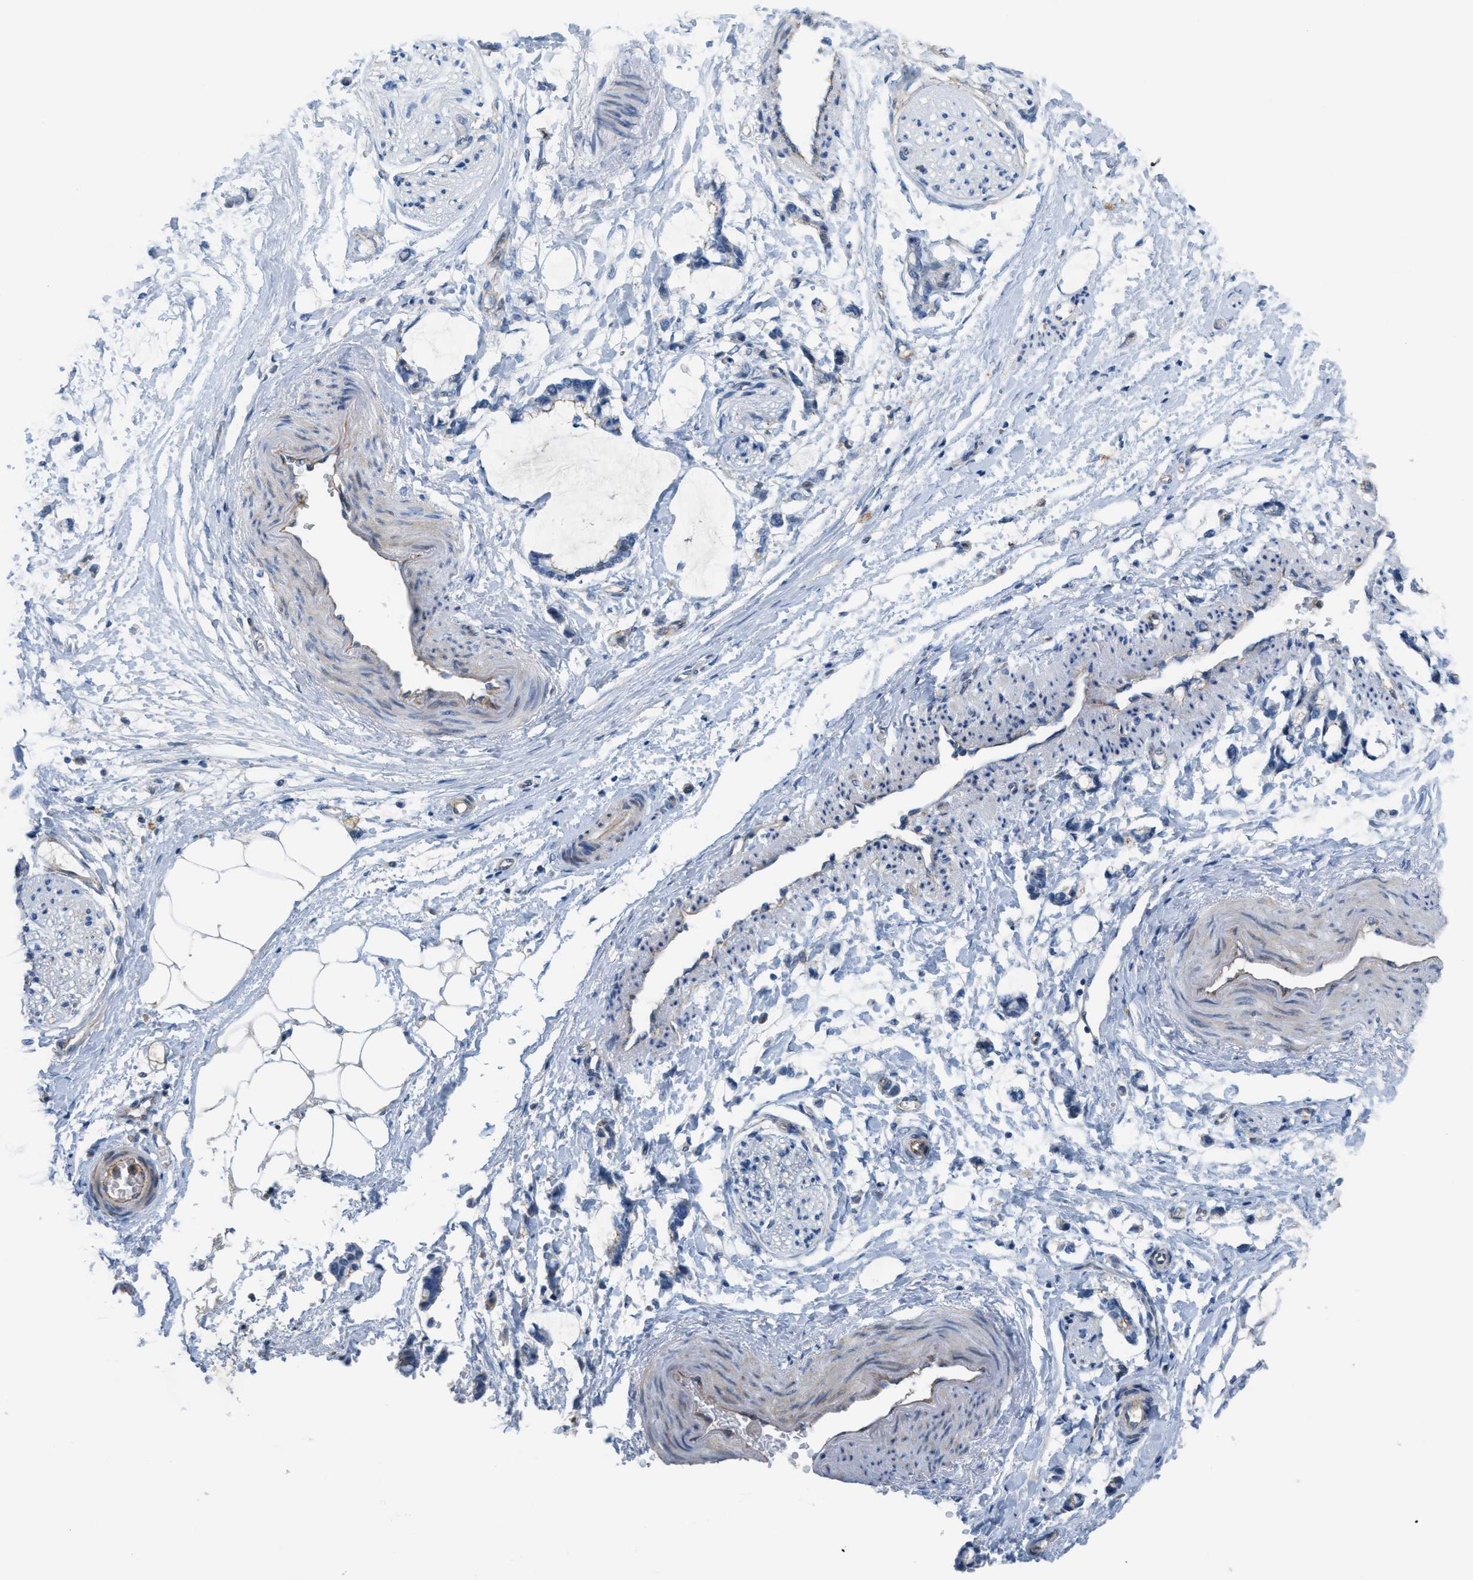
{"staining": {"intensity": "strong", "quantity": "<25%", "location": "cytoplasmic/membranous"}, "tissue": "adipose tissue", "cell_type": "Adipocytes", "image_type": "normal", "snomed": [{"axis": "morphology", "description": "Normal tissue, NOS"}, {"axis": "morphology", "description": "Adenocarcinoma, NOS"}, {"axis": "topography", "description": "Colon"}, {"axis": "topography", "description": "Peripheral nerve tissue"}], "caption": "Immunohistochemical staining of benign adipose tissue exhibits medium levels of strong cytoplasmic/membranous expression in approximately <25% of adipocytes.", "gene": "CRB3", "patient": {"sex": "male", "age": 14}}